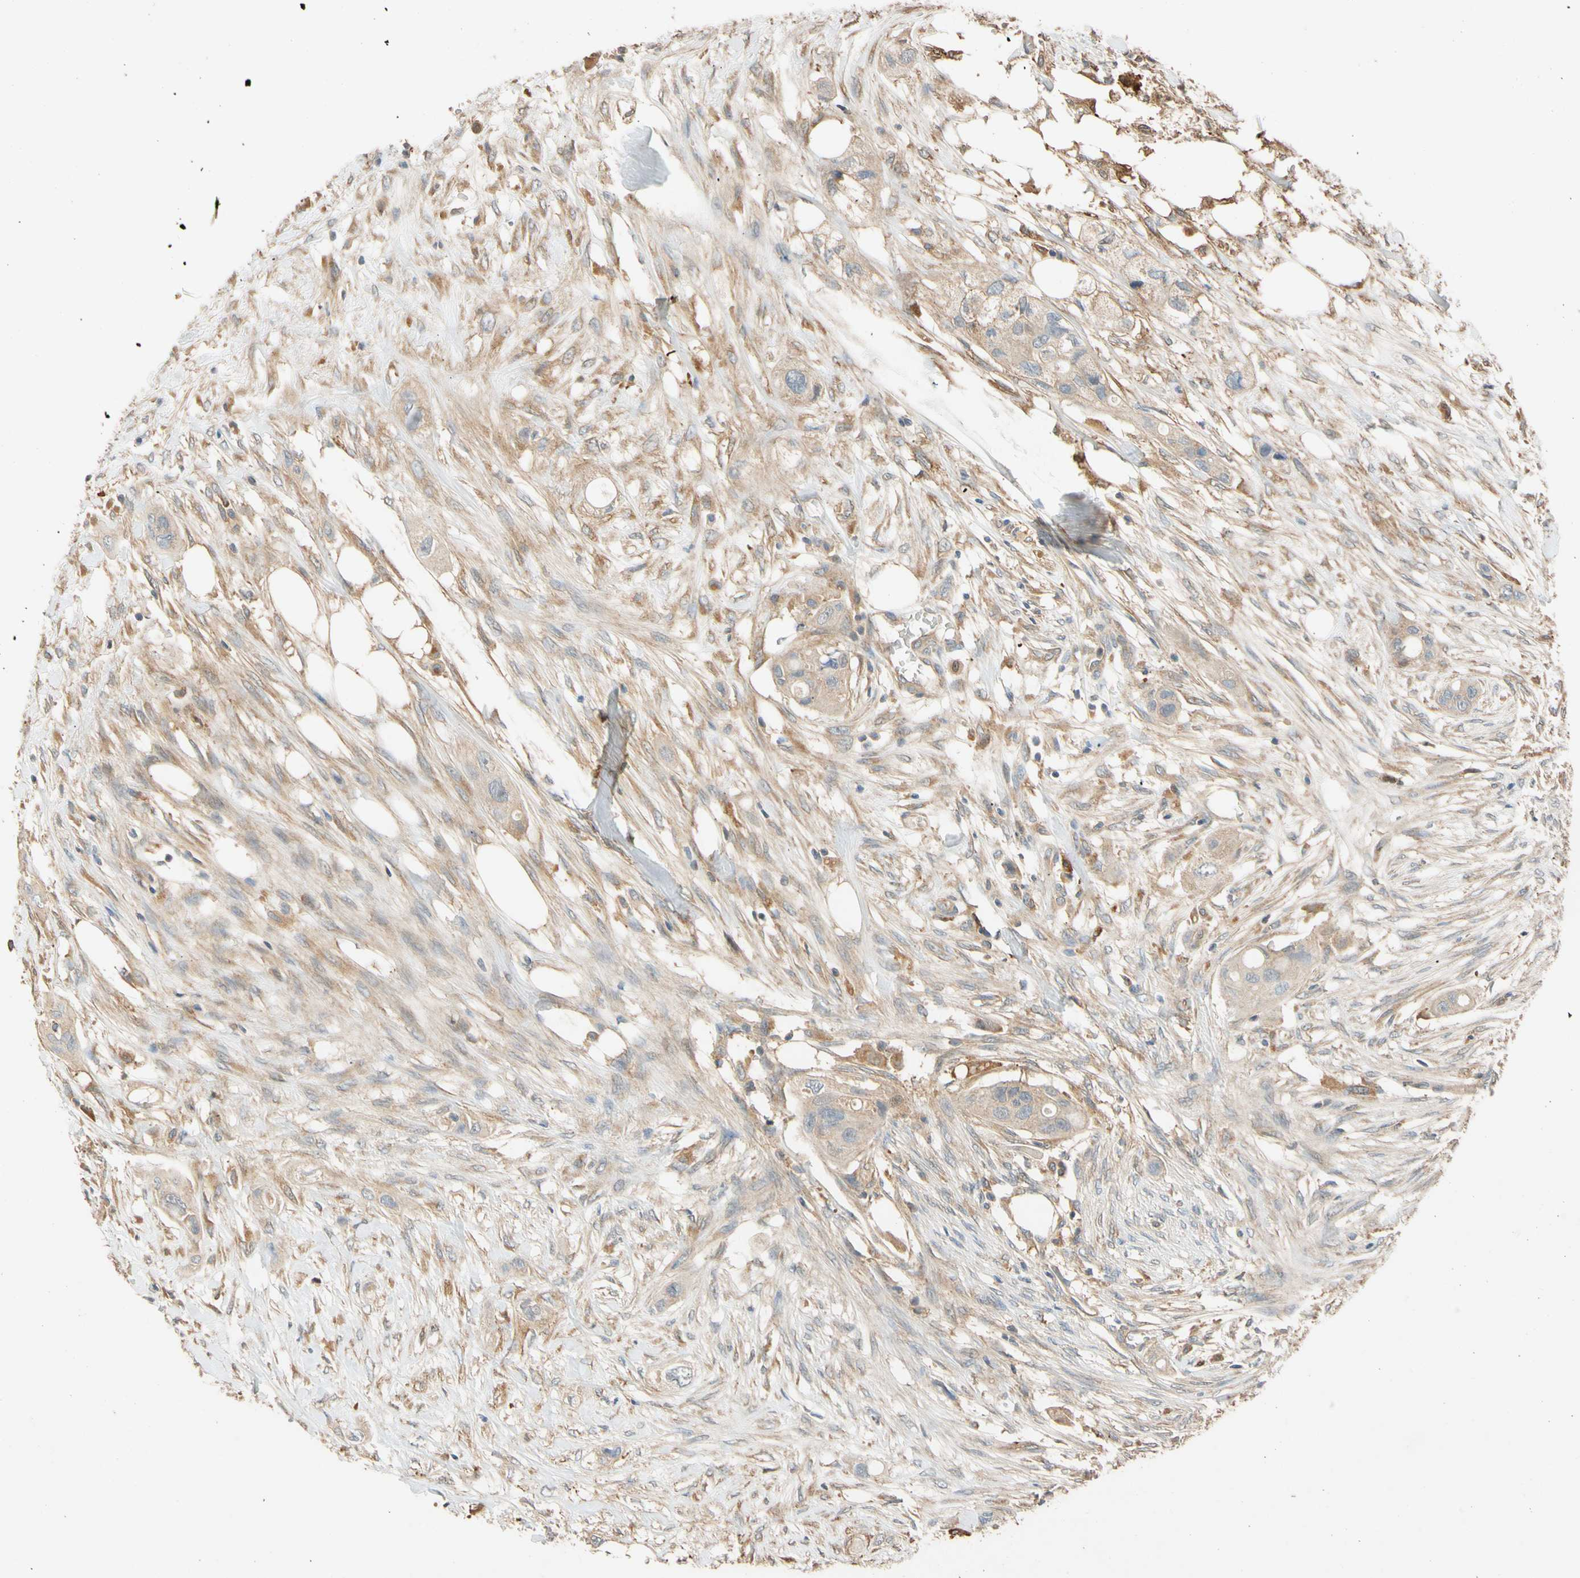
{"staining": {"intensity": "weak", "quantity": ">75%", "location": "cytoplasmic/membranous"}, "tissue": "colorectal cancer", "cell_type": "Tumor cells", "image_type": "cancer", "snomed": [{"axis": "morphology", "description": "Adenocarcinoma, NOS"}, {"axis": "topography", "description": "Colon"}], "caption": "A low amount of weak cytoplasmic/membranous staining is seen in about >75% of tumor cells in adenocarcinoma (colorectal) tissue. (DAB (3,3'-diaminobenzidine) IHC with brightfield microscopy, high magnification).", "gene": "USP46", "patient": {"sex": "female", "age": 57}}